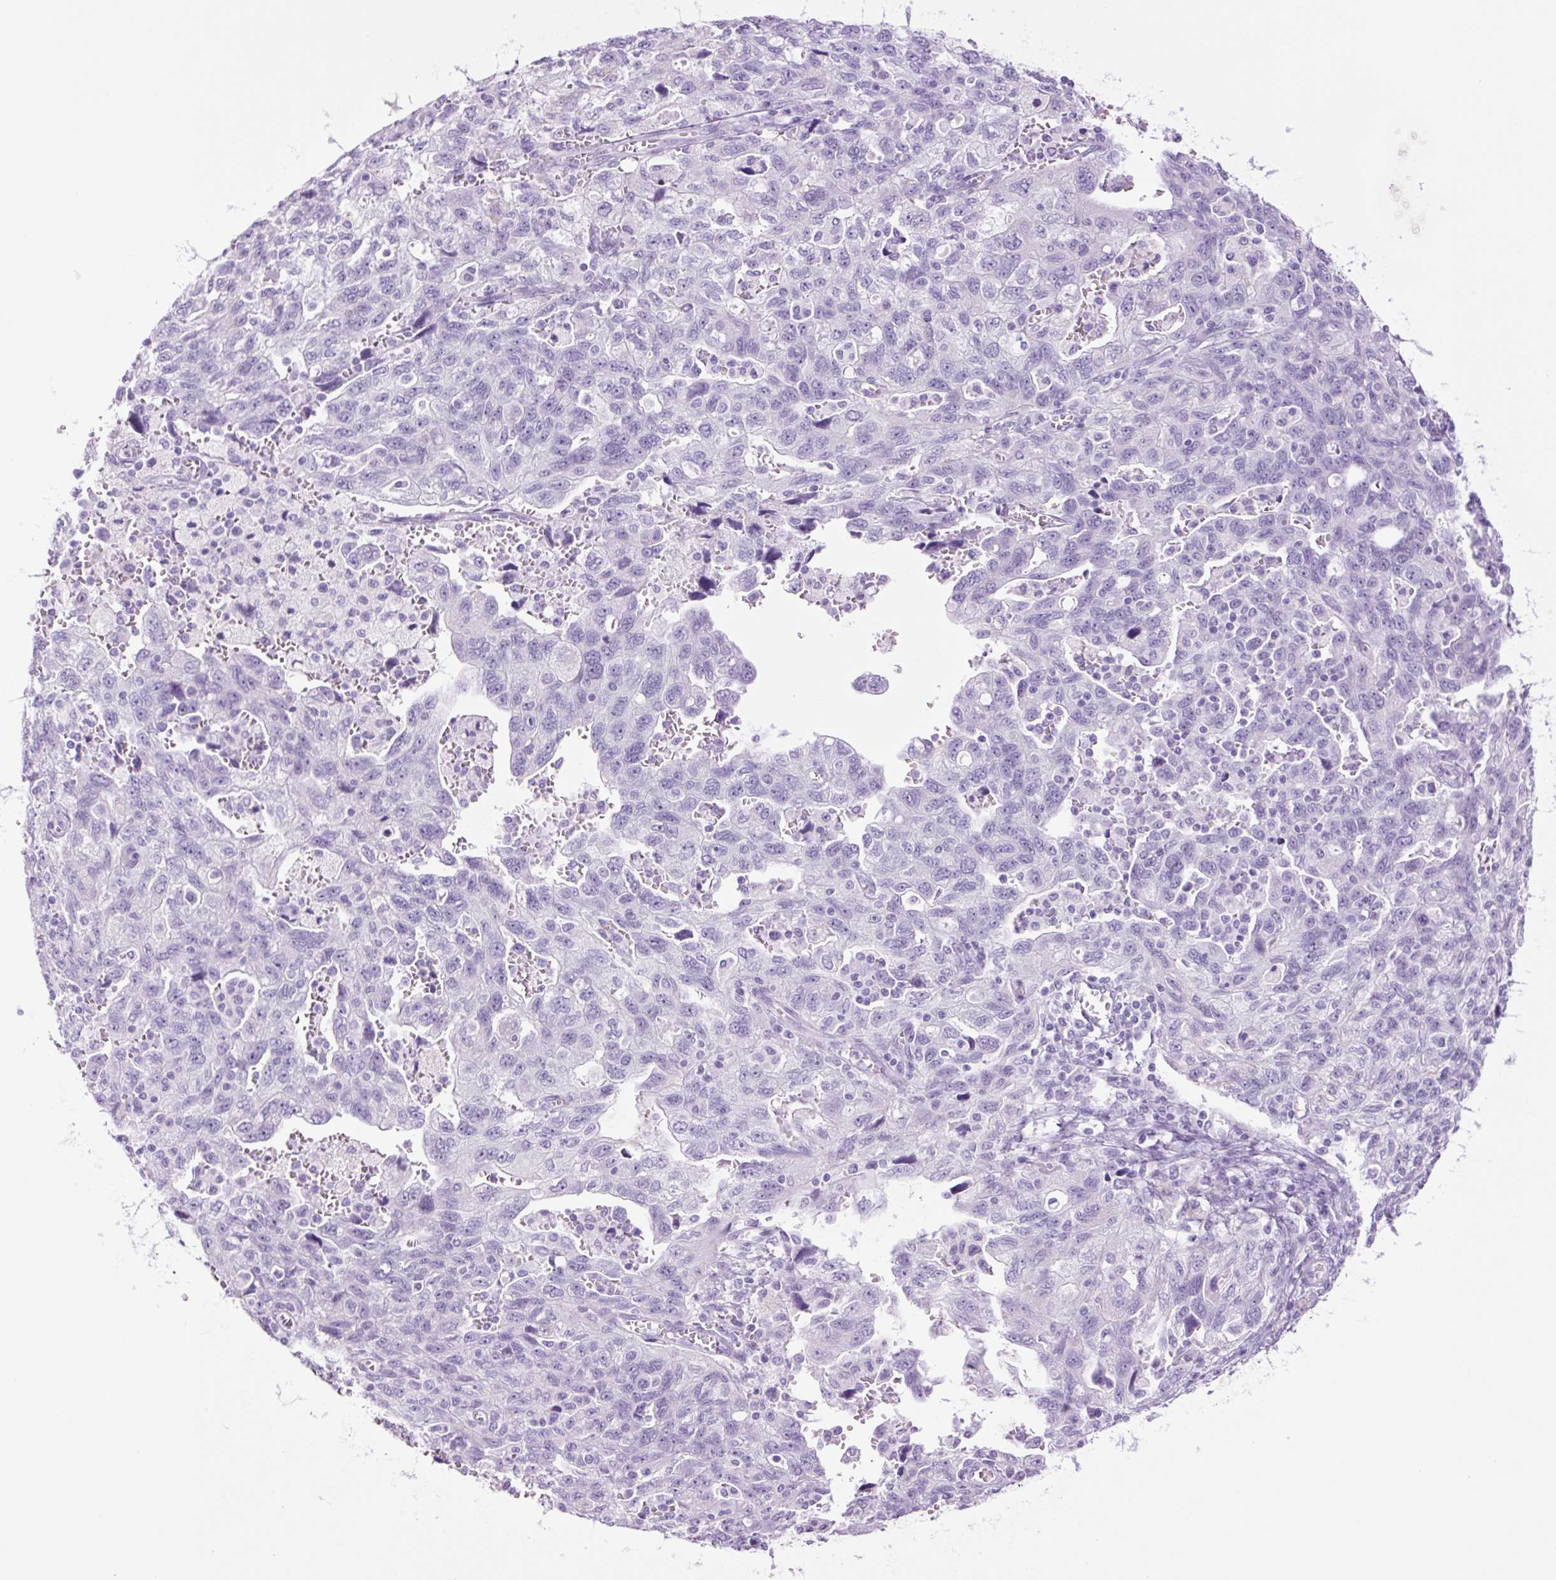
{"staining": {"intensity": "negative", "quantity": "none", "location": "none"}, "tissue": "ovarian cancer", "cell_type": "Tumor cells", "image_type": "cancer", "snomed": [{"axis": "morphology", "description": "Carcinoma, NOS"}, {"axis": "morphology", "description": "Cystadenocarcinoma, serous, NOS"}, {"axis": "topography", "description": "Ovary"}], "caption": "DAB immunohistochemical staining of human ovarian cancer (carcinoma) exhibits no significant positivity in tumor cells.", "gene": "TFF2", "patient": {"sex": "female", "age": 69}}